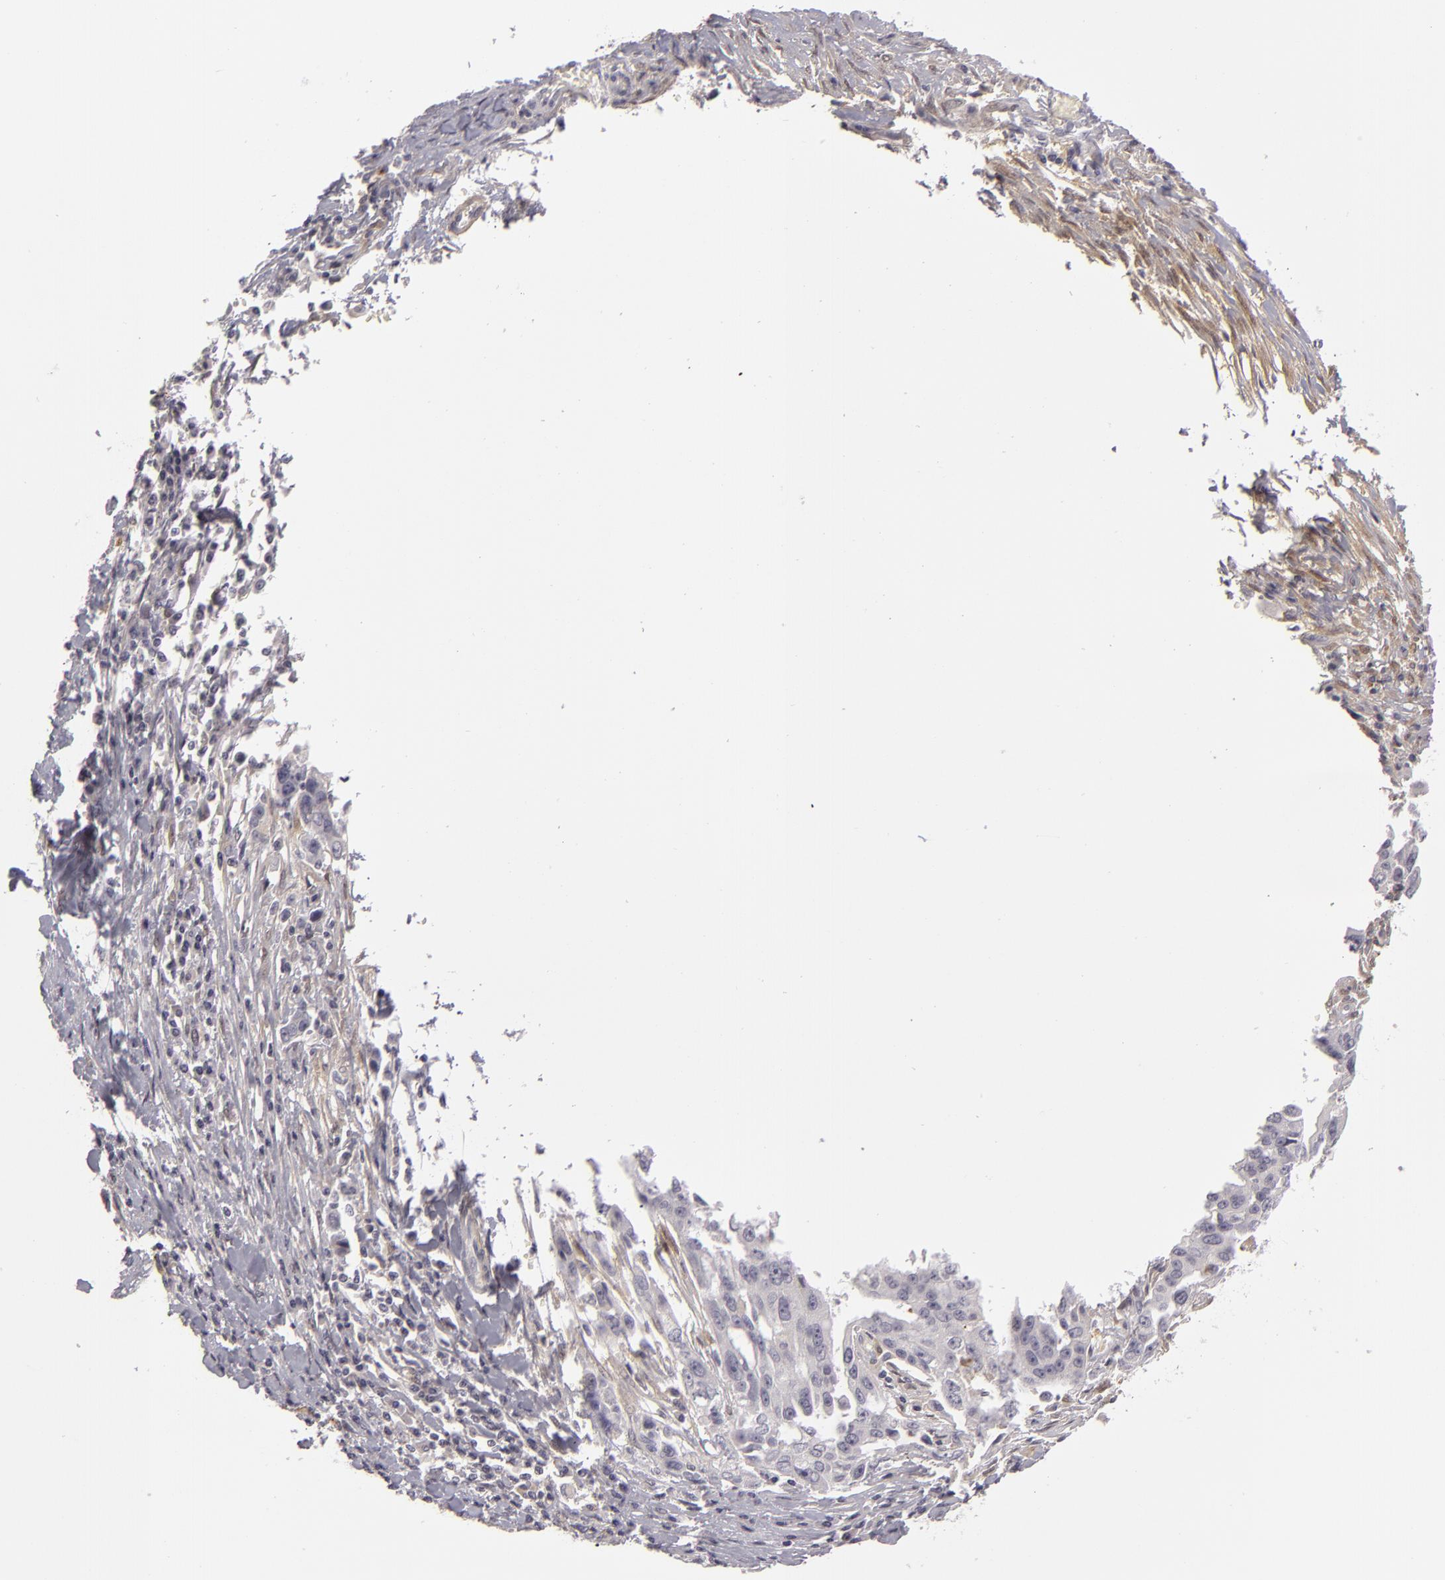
{"staining": {"intensity": "negative", "quantity": "none", "location": "none"}, "tissue": "ovarian cancer", "cell_type": "Tumor cells", "image_type": "cancer", "snomed": [{"axis": "morphology", "description": "Carcinoma, endometroid"}, {"axis": "topography", "description": "Ovary"}], "caption": "Human ovarian endometroid carcinoma stained for a protein using IHC displays no positivity in tumor cells.", "gene": "EFS", "patient": {"sex": "female", "age": 75}}